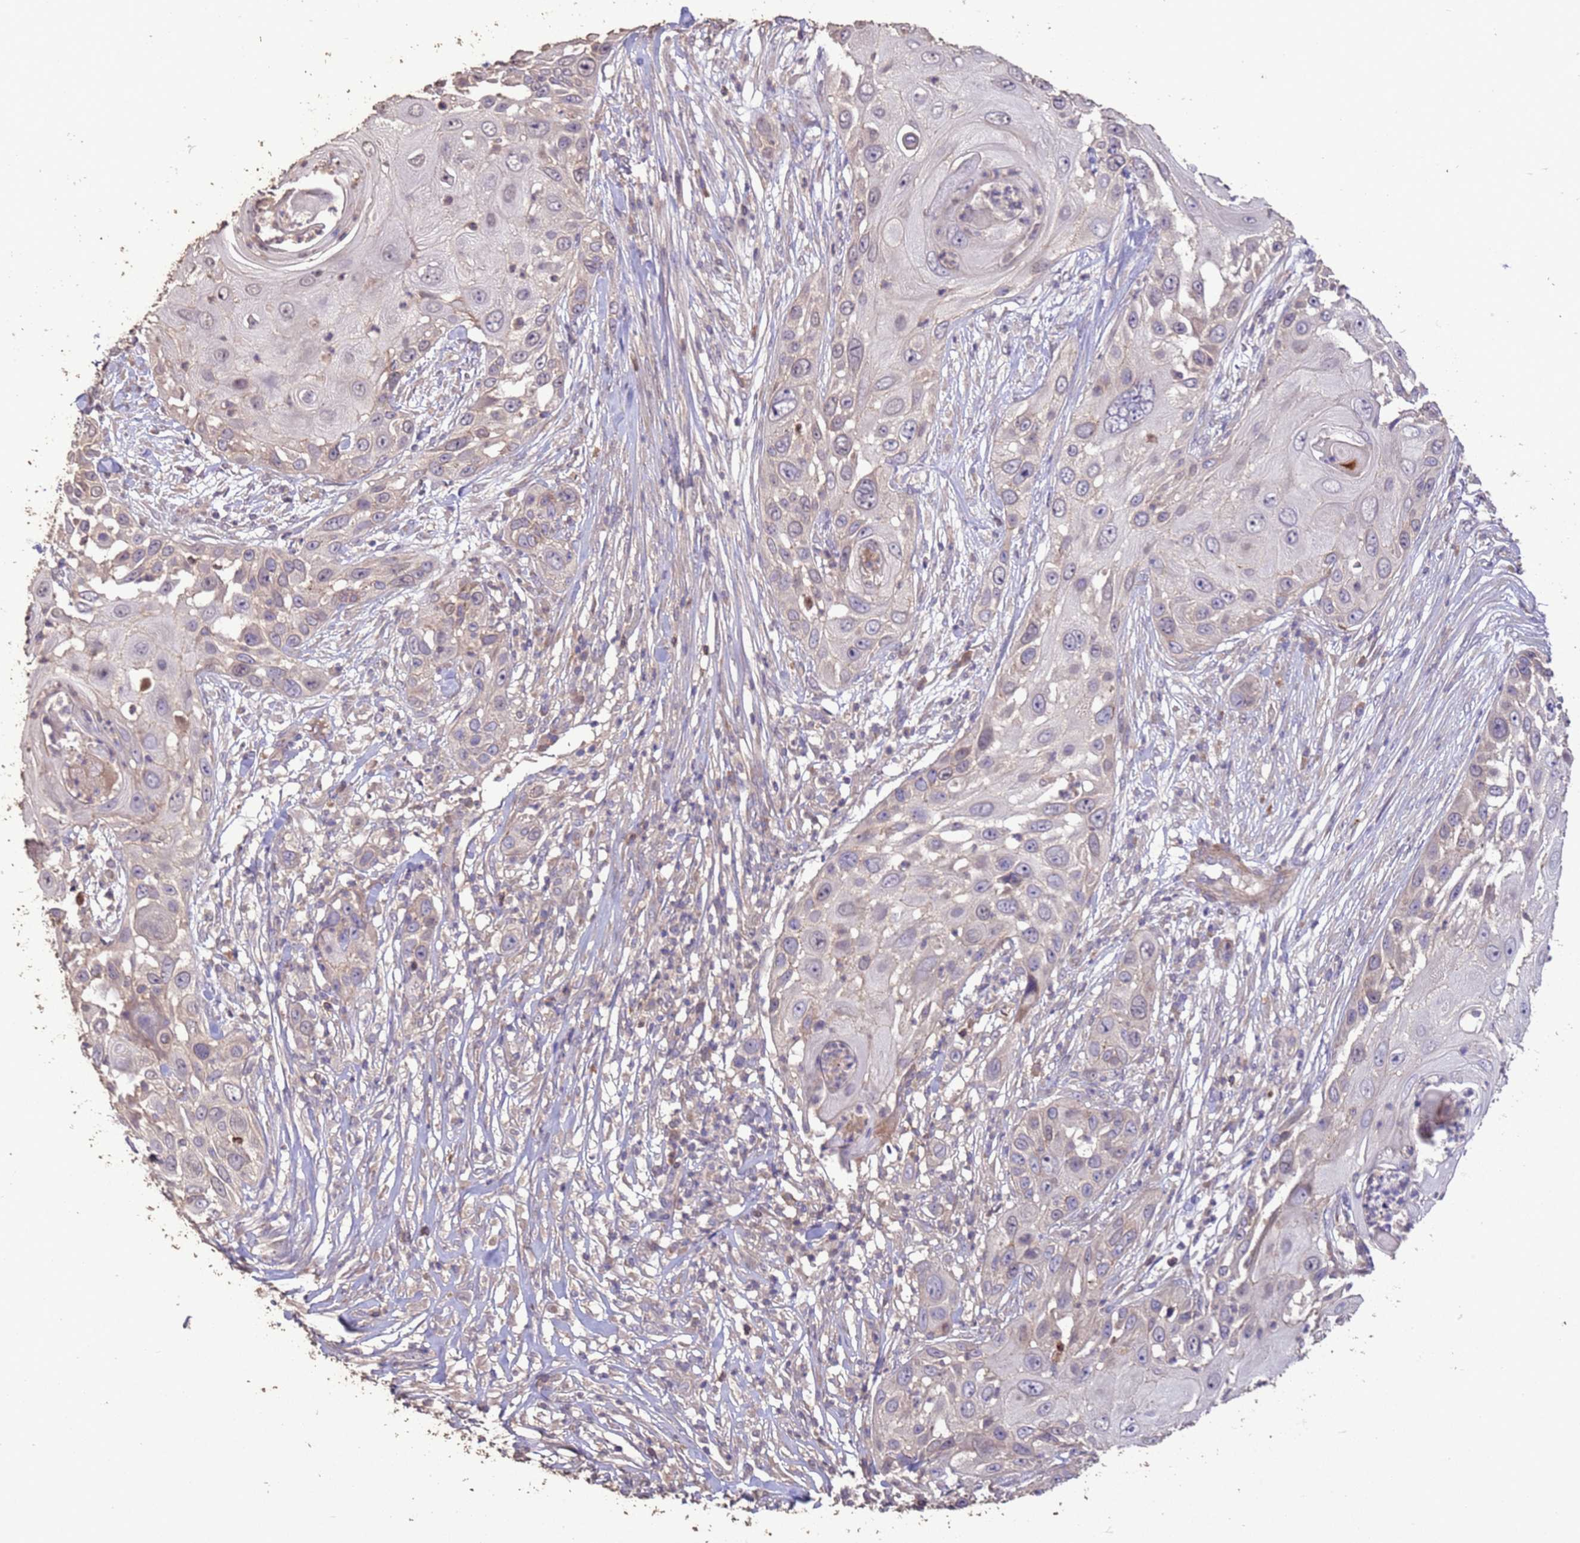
{"staining": {"intensity": "negative", "quantity": "none", "location": "none"}, "tissue": "skin cancer", "cell_type": "Tumor cells", "image_type": "cancer", "snomed": [{"axis": "morphology", "description": "Squamous cell carcinoma, NOS"}, {"axis": "topography", "description": "Skin"}], "caption": "Immunohistochemistry histopathology image of neoplastic tissue: skin cancer stained with DAB (3,3'-diaminobenzidine) demonstrates no significant protein expression in tumor cells.", "gene": "SLC9B2", "patient": {"sex": "female", "age": 44}}